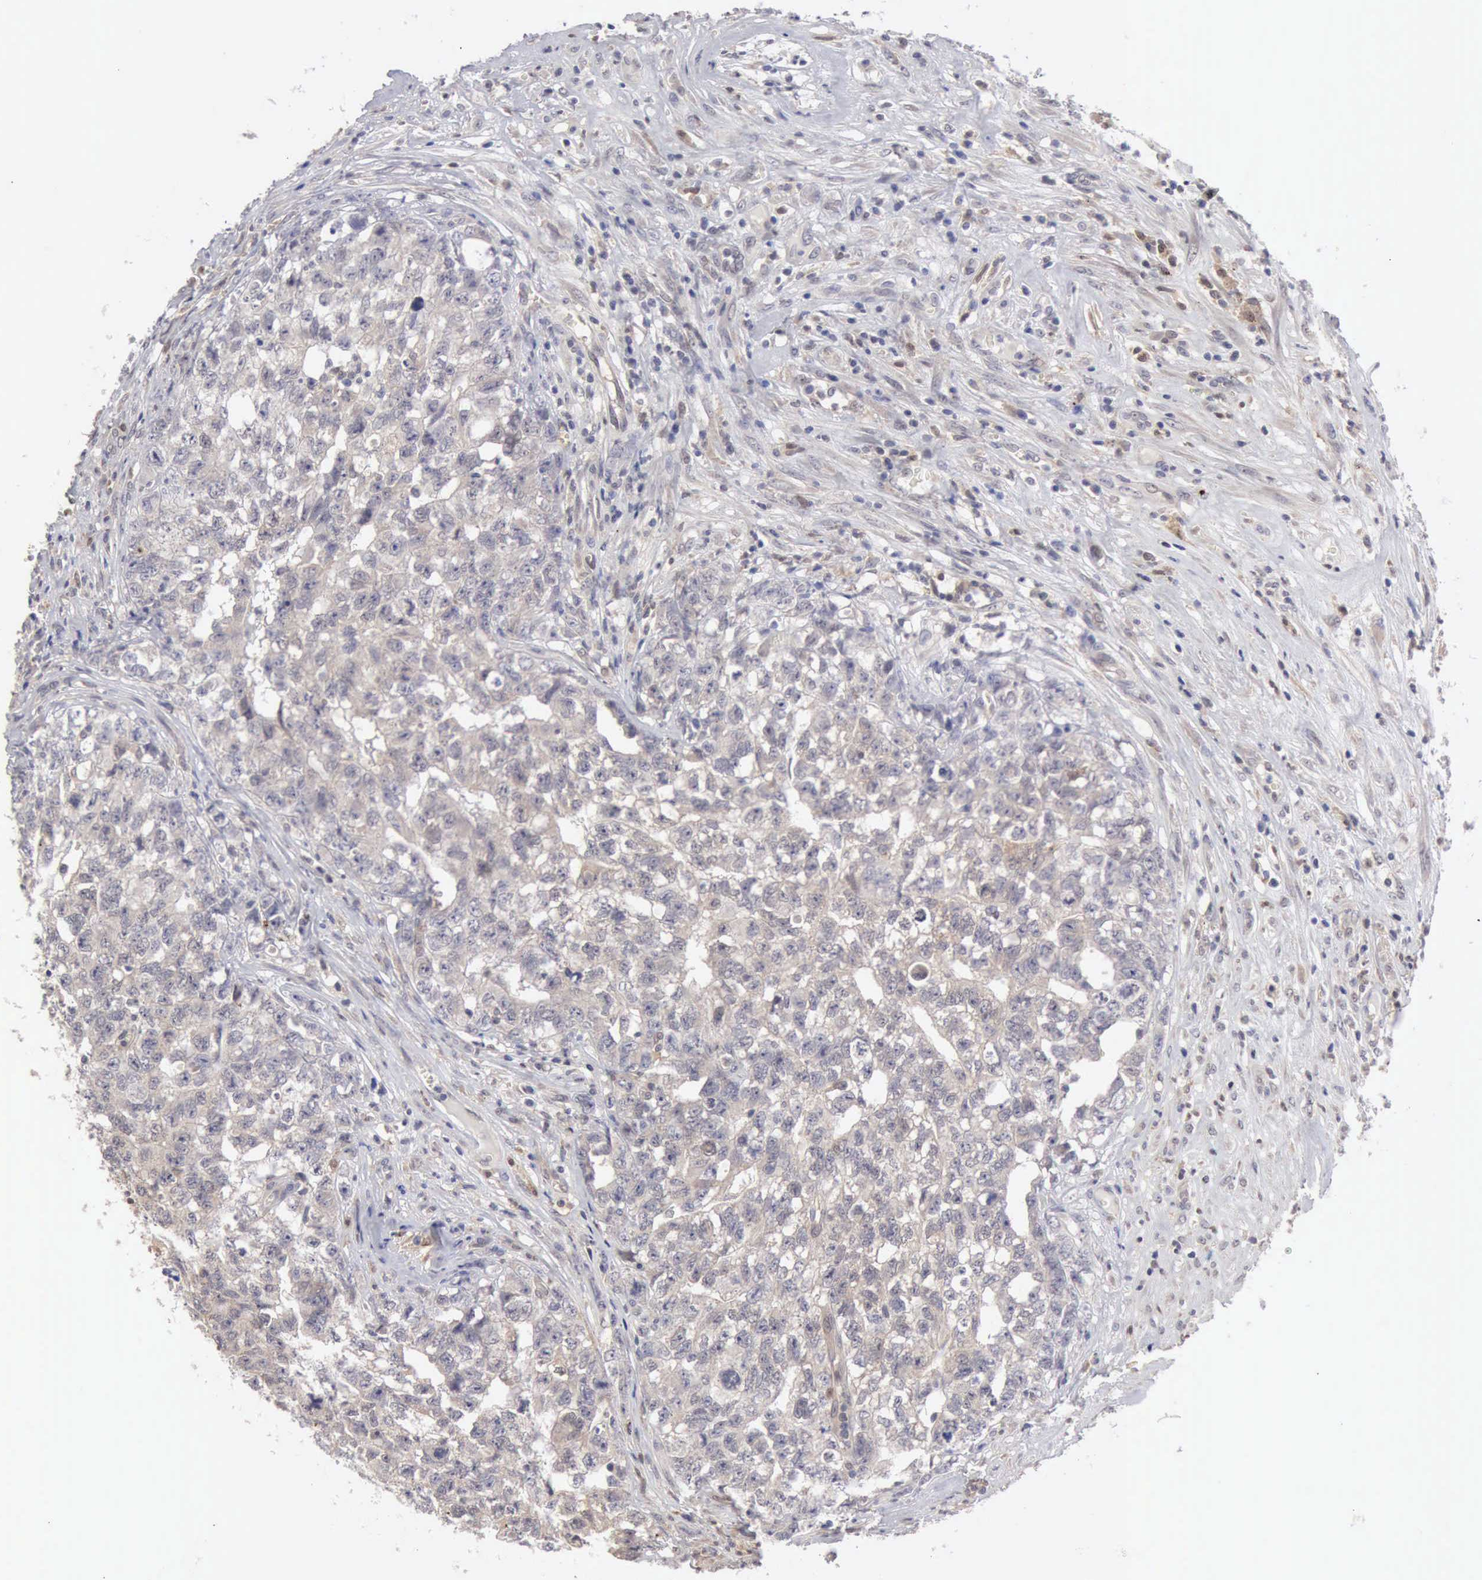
{"staining": {"intensity": "weak", "quantity": "25%-75%", "location": "cytoplasmic/membranous"}, "tissue": "testis cancer", "cell_type": "Tumor cells", "image_type": "cancer", "snomed": [{"axis": "morphology", "description": "Carcinoma, Embryonal, NOS"}, {"axis": "topography", "description": "Testis"}], "caption": "Embryonal carcinoma (testis) stained with immunohistochemistry (IHC) demonstrates weak cytoplasmic/membranous expression in about 25%-75% of tumor cells. Using DAB (brown) and hematoxylin (blue) stains, captured at high magnification using brightfield microscopy.", "gene": "PTGR2", "patient": {"sex": "male", "age": 31}}